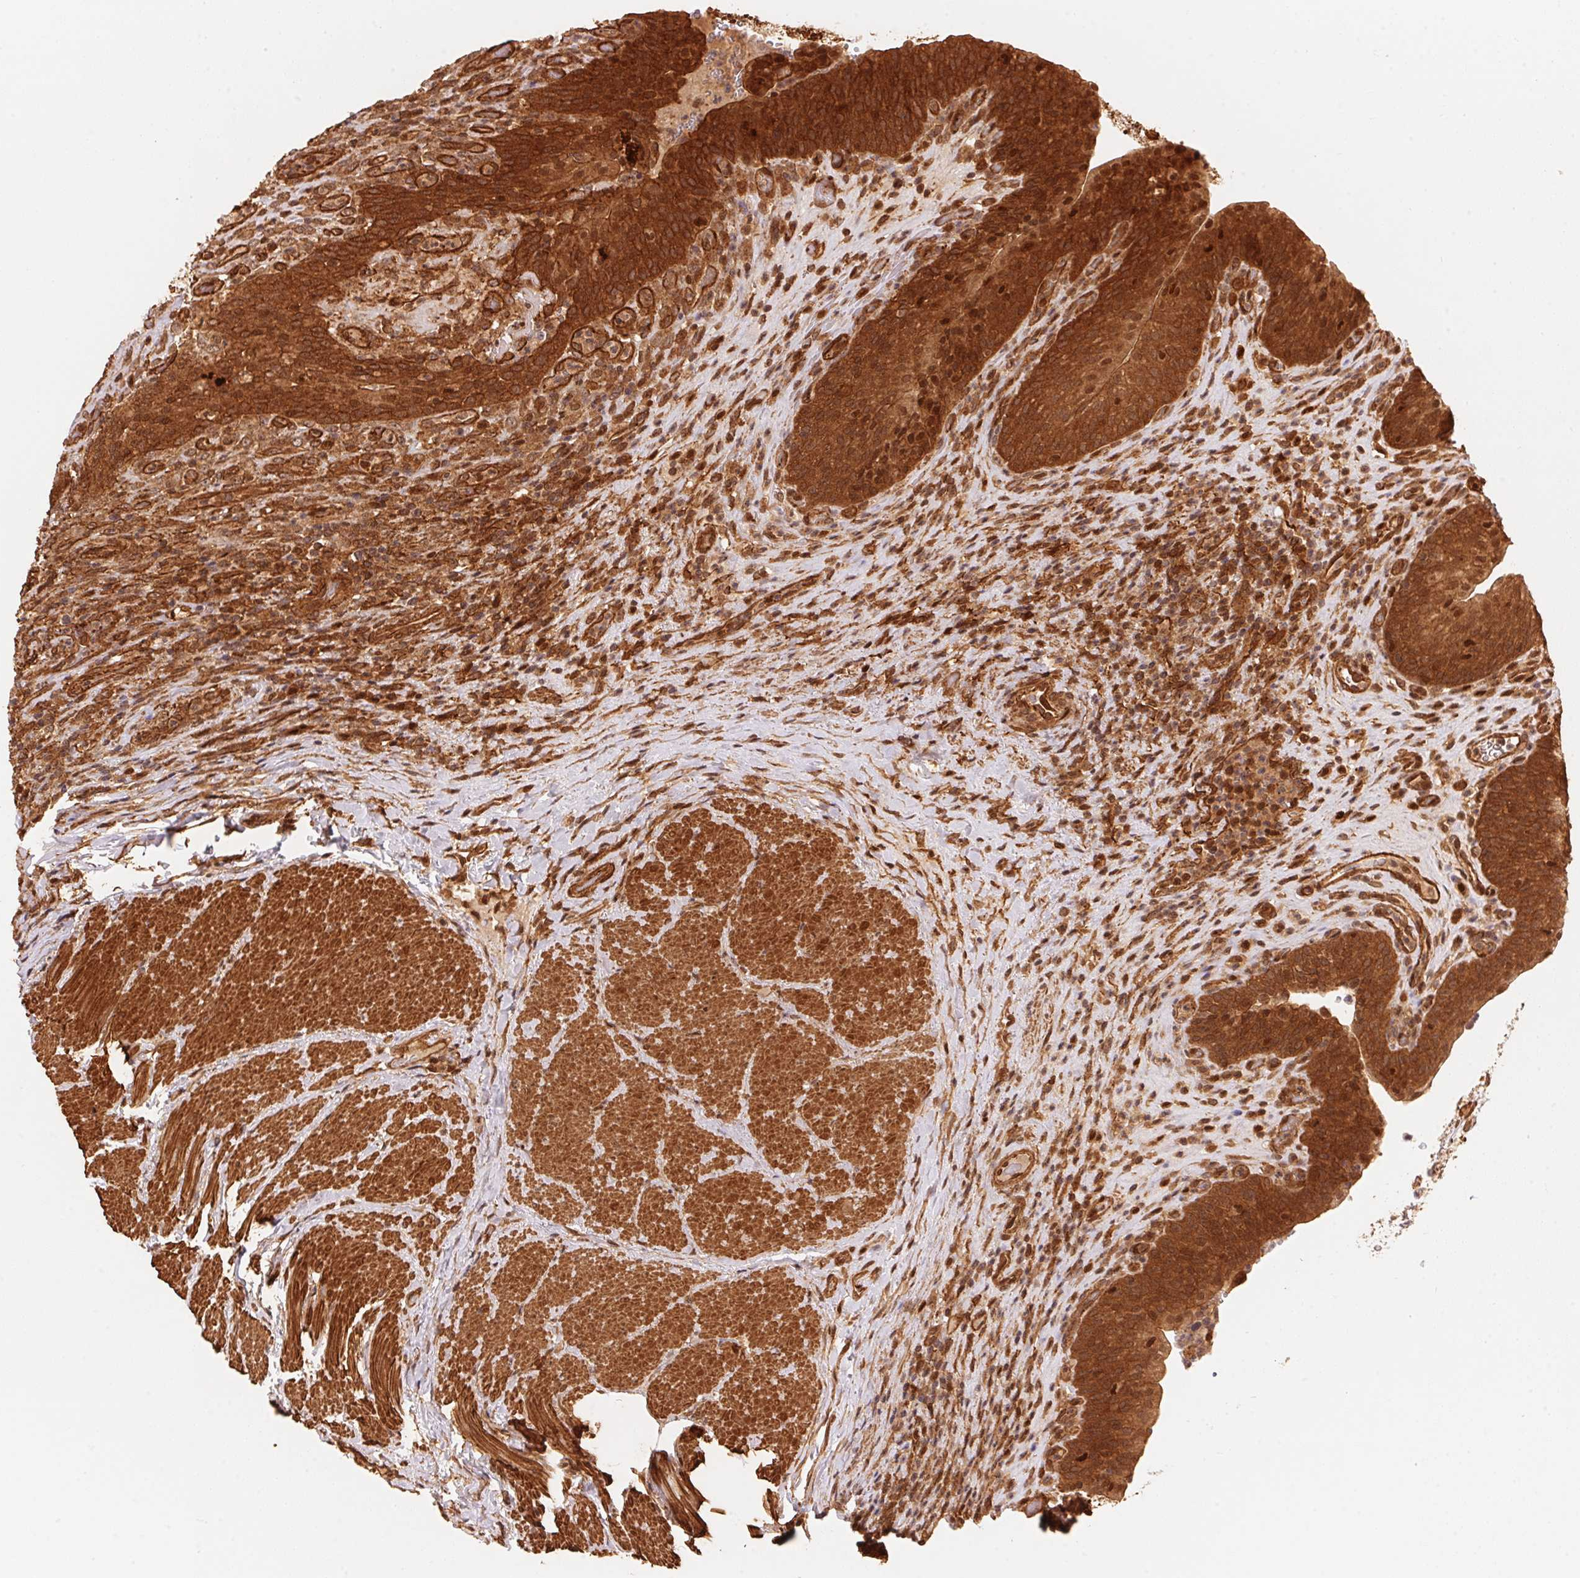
{"staining": {"intensity": "strong", "quantity": ">75%", "location": "cytoplasmic/membranous,nuclear"}, "tissue": "urinary bladder", "cell_type": "Urothelial cells", "image_type": "normal", "snomed": [{"axis": "morphology", "description": "Normal tissue, NOS"}, {"axis": "topography", "description": "Urinary bladder"}, {"axis": "topography", "description": "Peripheral nerve tissue"}], "caption": "Immunohistochemical staining of unremarkable urinary bladder displays strong cytoplasmic/membranous,nuclear protein positivity in about >75% of urothelial cells. (Brightfield microscopy of DAB IHC at high magnification).", "gene": "TNIP2", "patient": {"sex": "male", "age": 66}}